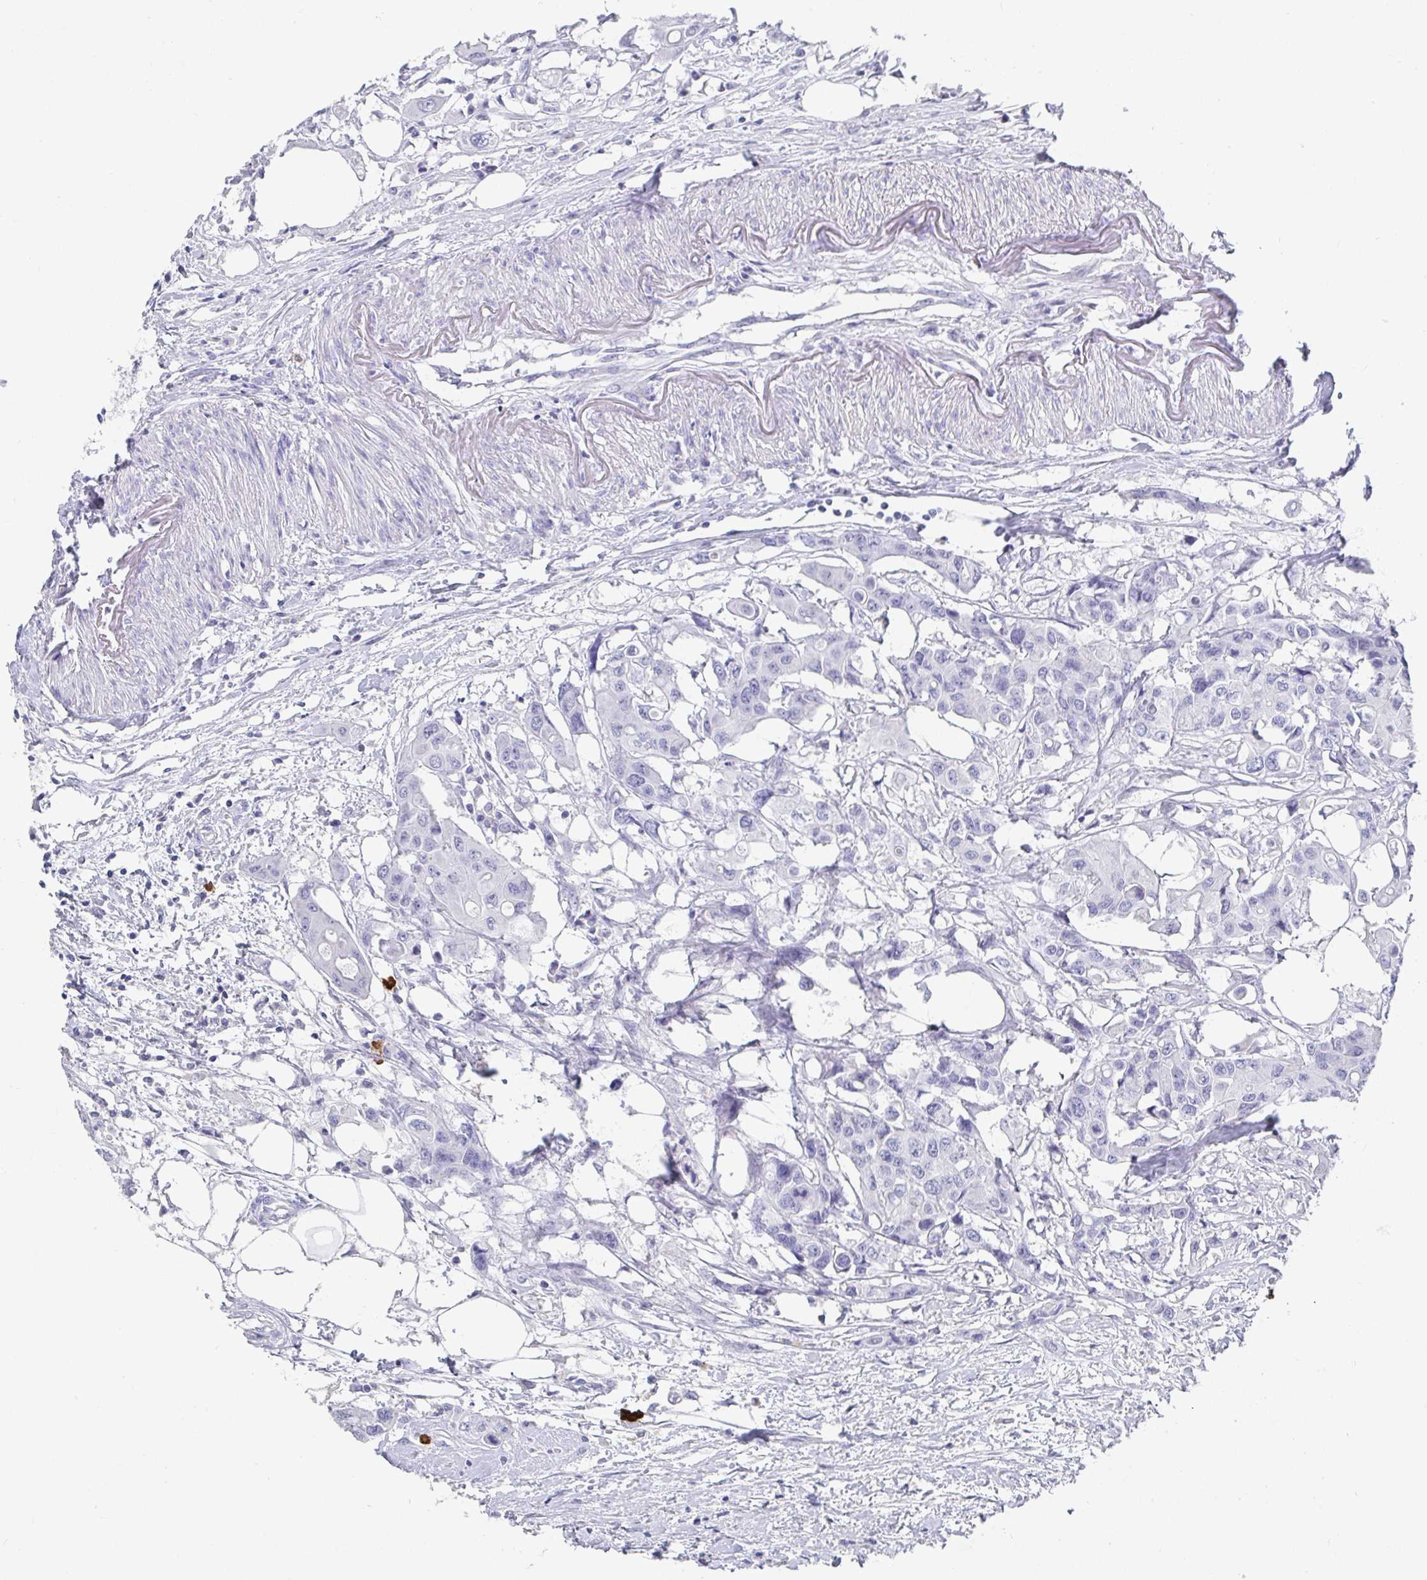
{"staining": {"intensity": "negative", "quantity": "none", "location": "none"}, "tissue": "colorectal cancer", "cell_type": "Tumor cells", "image_type": "cancer", "snomed": [{"axis": "morphology", "description": "Adenocarcinoma, NOS"}, {"axis": "topography", "description": "Colon"}], "caption": "This is a image of immunohistochemistry (IHC) staining of adenocarcinoma (colorectal), which shows no positivity in tumor cells.", "gene": "GRIA1", "patient": {"sex": "male", "age": 77}}